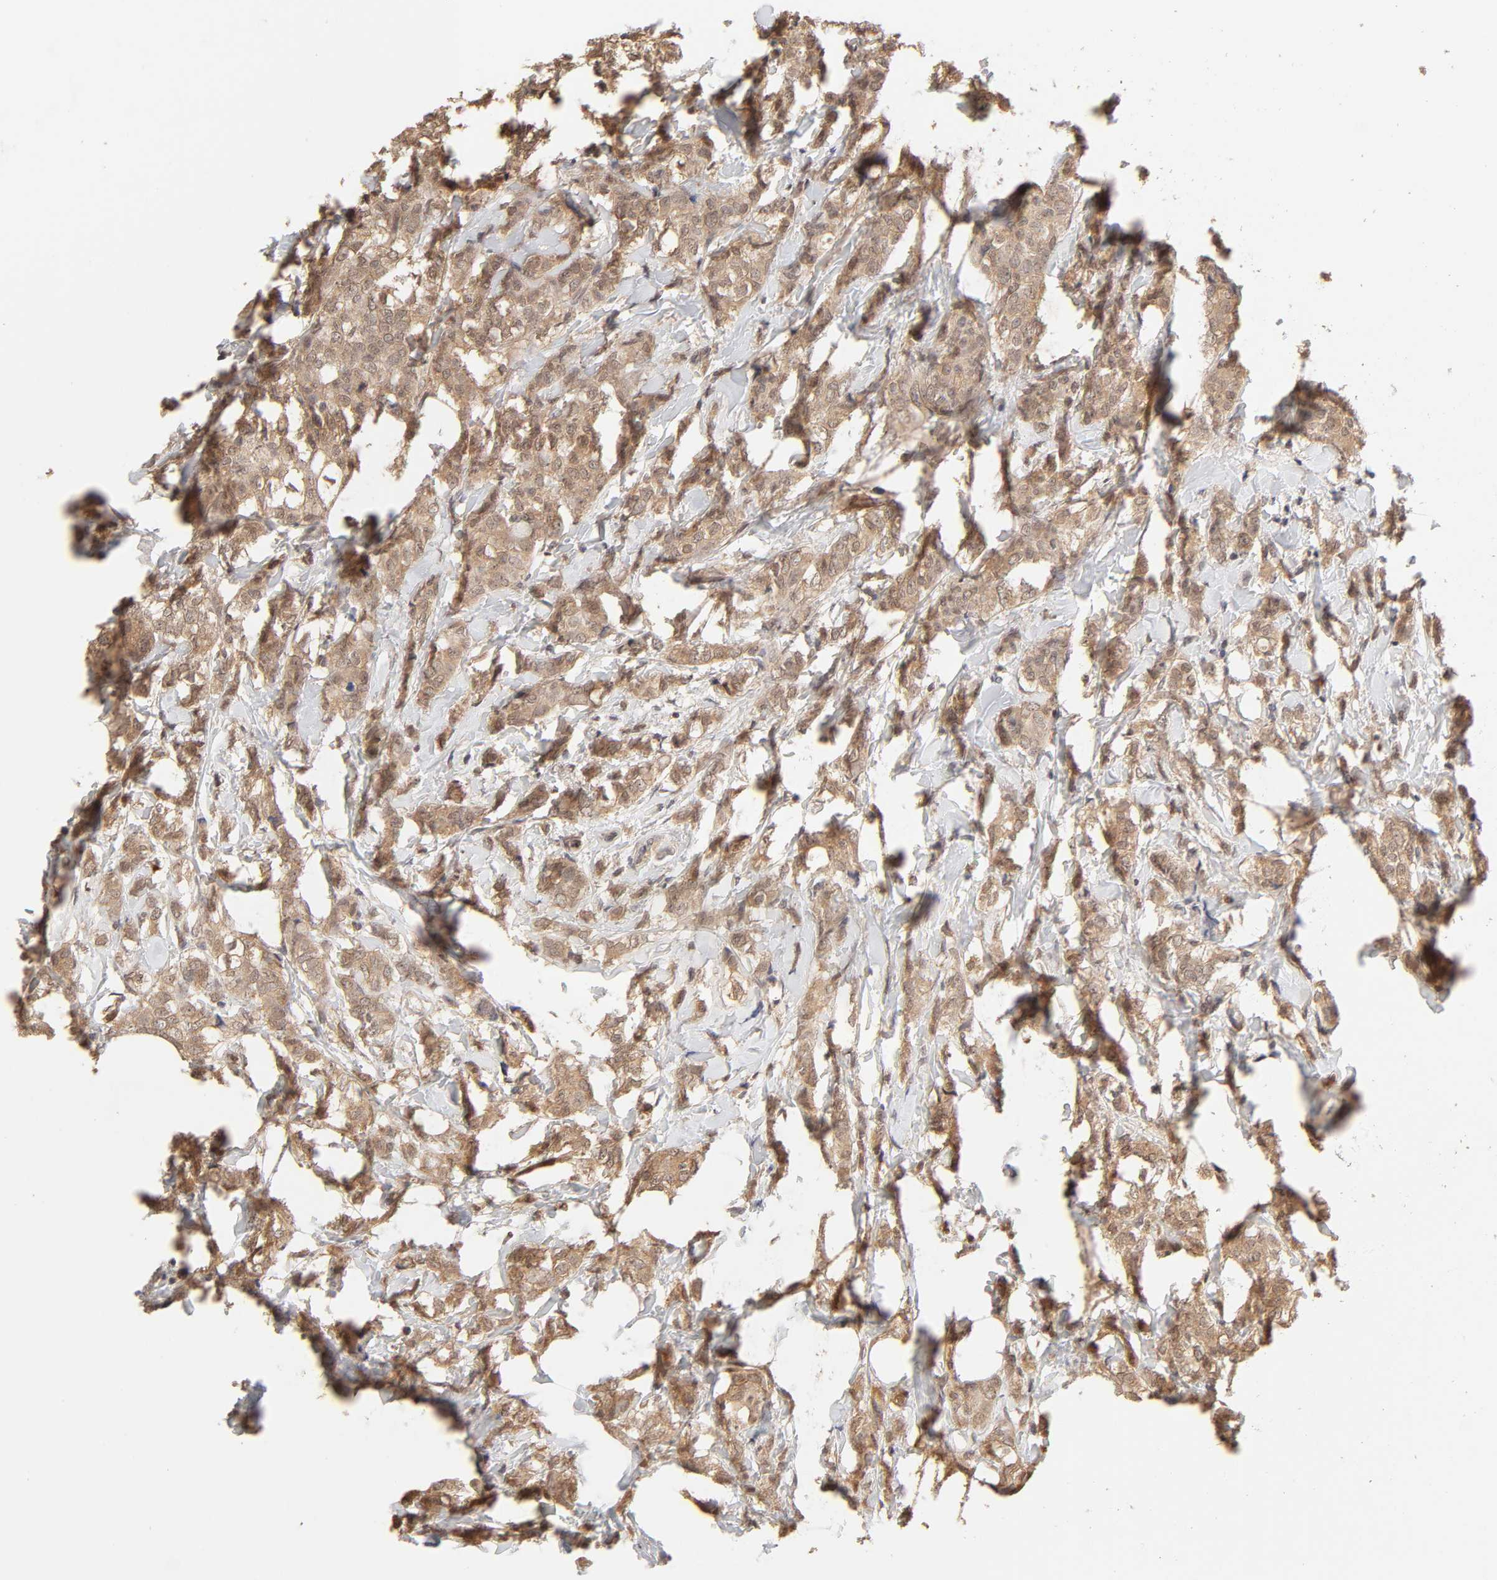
{"staining": {"intensity": "moderate", "quantity": ">75%", "location": "cytoplasmic/membranous"}, "tissue": "breast cancer", "cell_type": "Tumor cells", "image_type": "cancer", "snomed": [{"axis": "morphology", "description": "Lobular carcinoma"}, {"axis": "topography", "description": "Breast"}], "caption": "There is medium levels of moderate cytoplasmic/membranous positivity in tumor cells of breast lobular carcinoma, as demonstrated by immunohistochemical staining (brown color).", "gene": "MAPK1", "patient": {"sex": "female", "age": 60}}